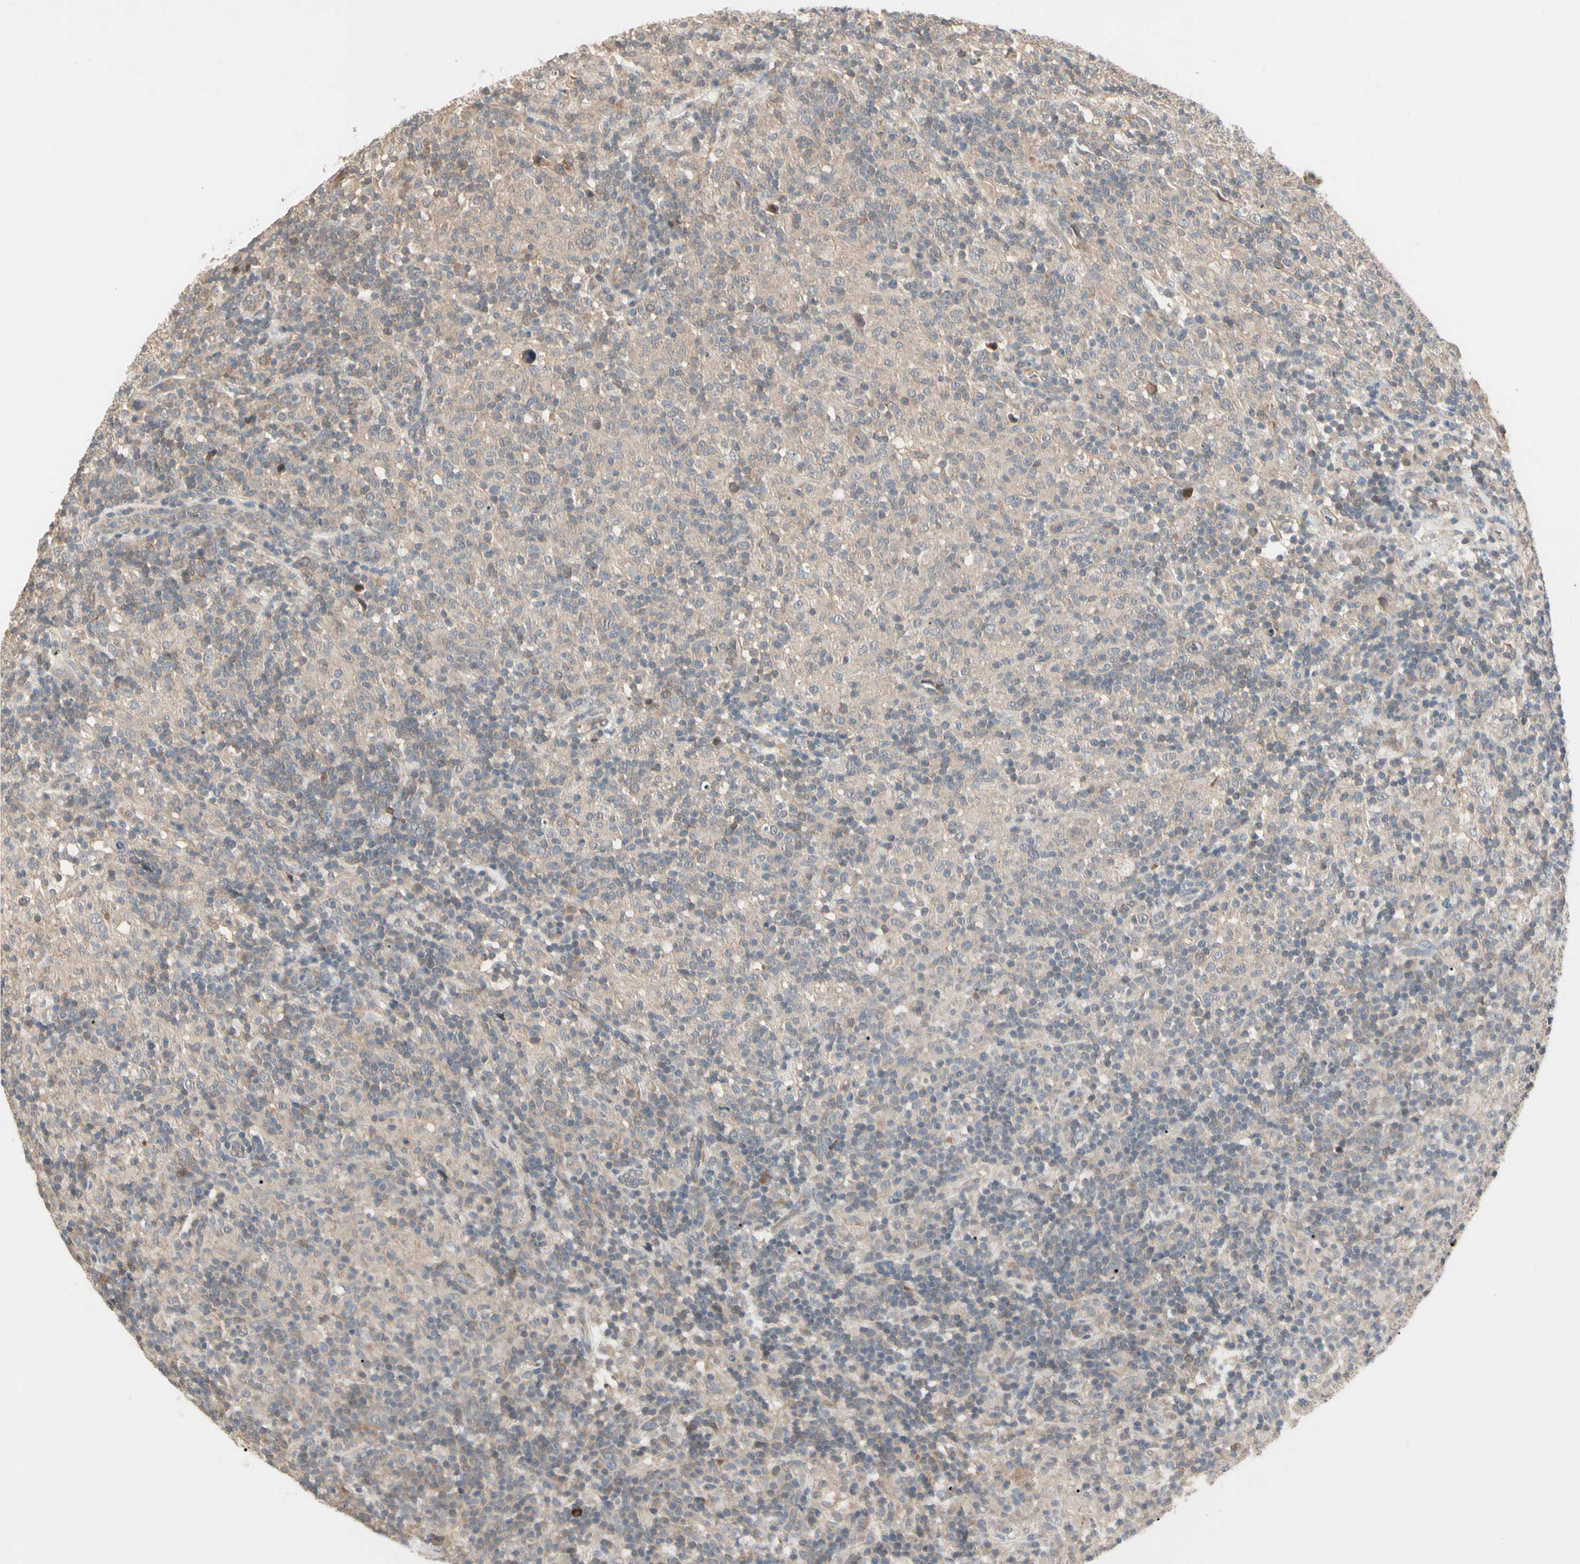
{"staining": {"intensity": "weak", "quantity": ">75%", "location": "cytoplasmic/membranous"}, "tissue": "lymphoma", "cell_type": "Tumor cells", "image_type": "cancer", "snomed": [{"axis": "morphology", "description": "Hodgkin's disease, NOS"}, {"axis": "topography", "description": "Lymph node"}], "caption": "Lymphoma tissue shows weak cytoplasmic/membranous staining in about >75% of tumor cells", "gene": "ATG4C", "patient": {"sex": "male", "age": 70}}